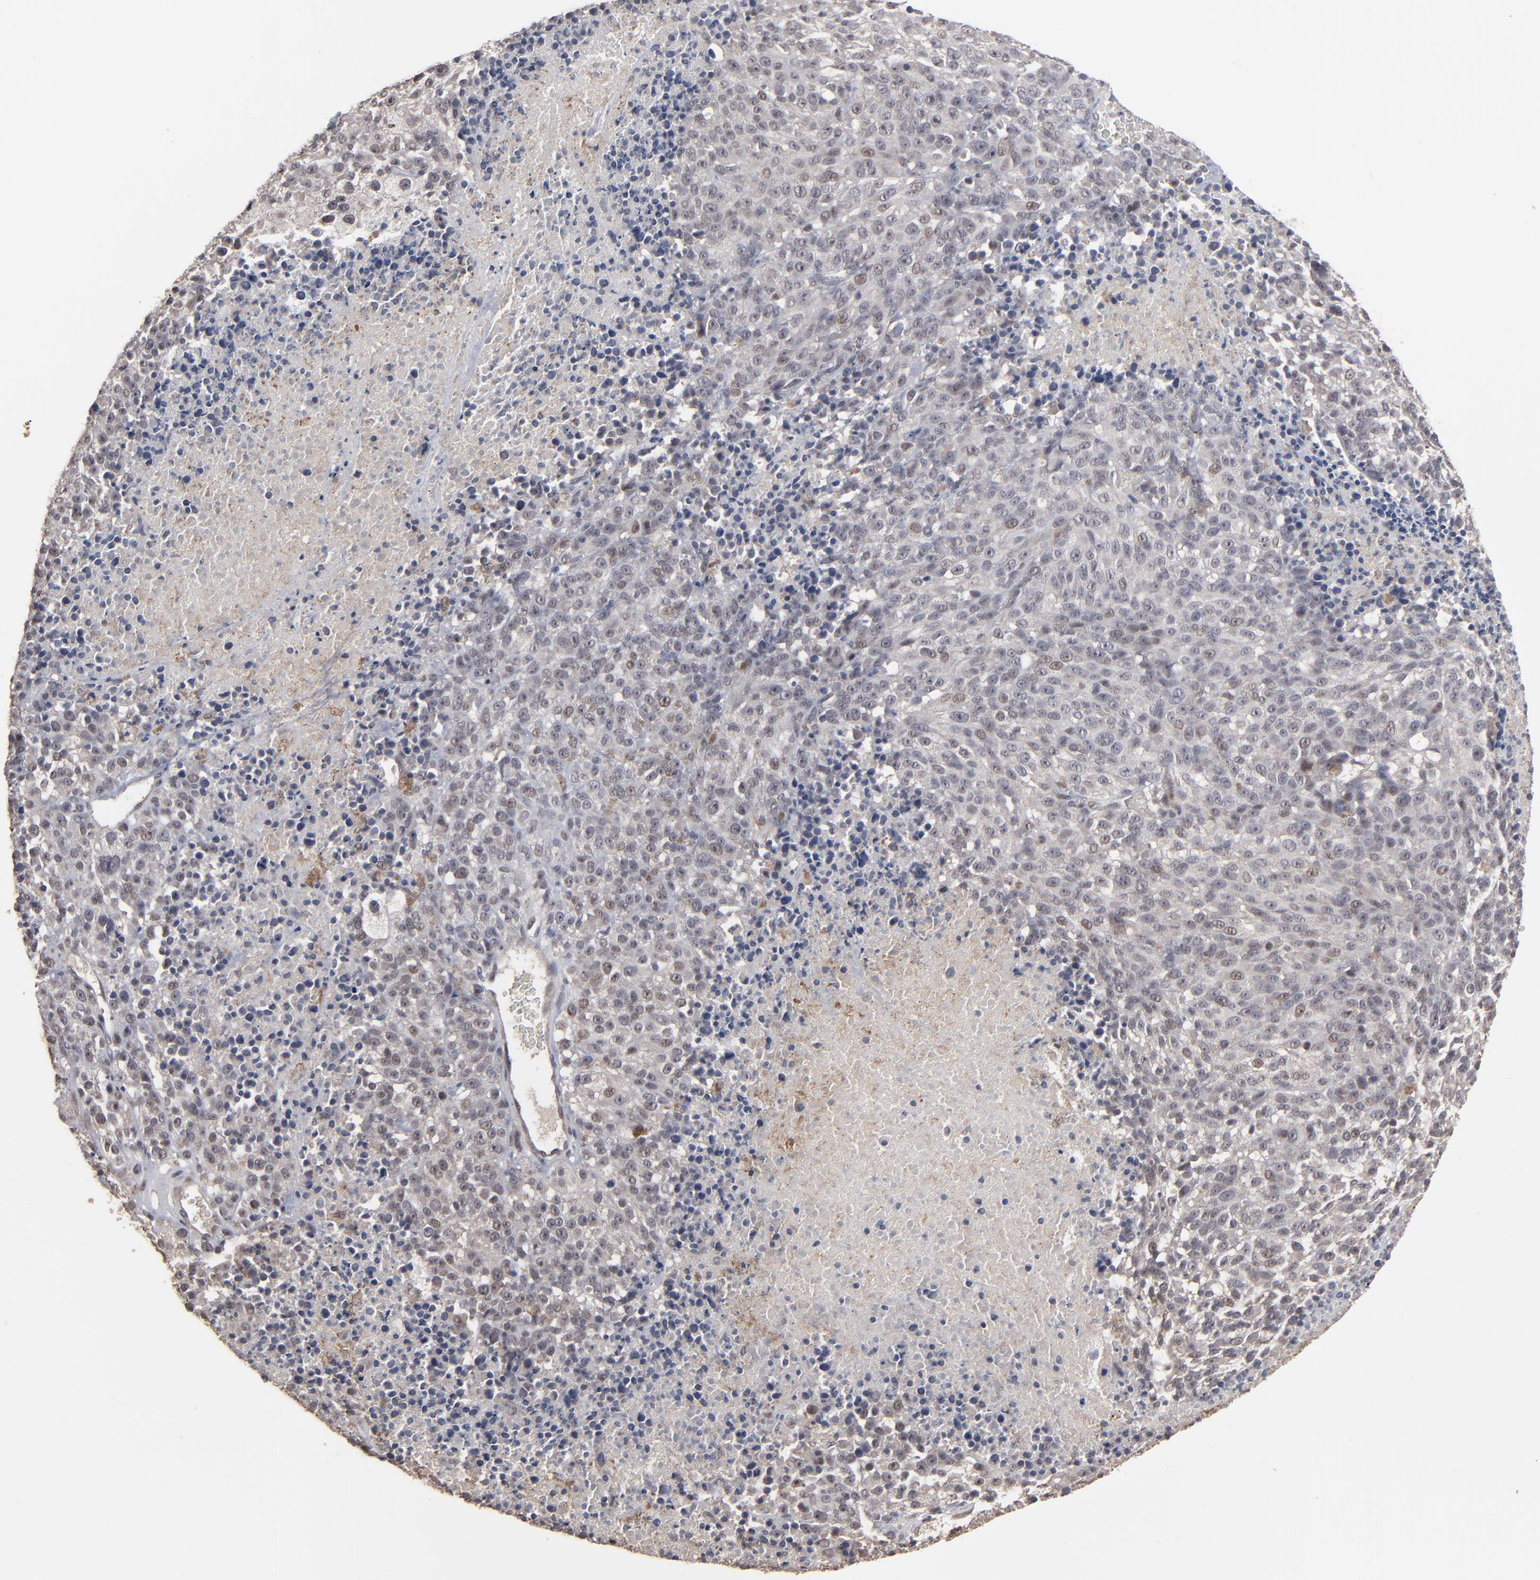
{"staining": {"intensity": "weak", "quantity": "25%-75%", "location": "nuclear"}, "tissue": "melanoma", "cell_type": "Tumor cells", "image_type": "cancer", "snomed": [{"axis": "morphology", "description": "Malignant melanoma, Metastatic site"}, {"axis": "topography", "description": "Cerebral cortex"}], "caption": "About 25%-75% of tumor cells in malignant melanoma (metastatic site) reveal weak nuclear protein expression as visualized by brown immunohistochemical staining.", "gene": "SLC22A17", "patient": {"sex": "female", "age": 52}}